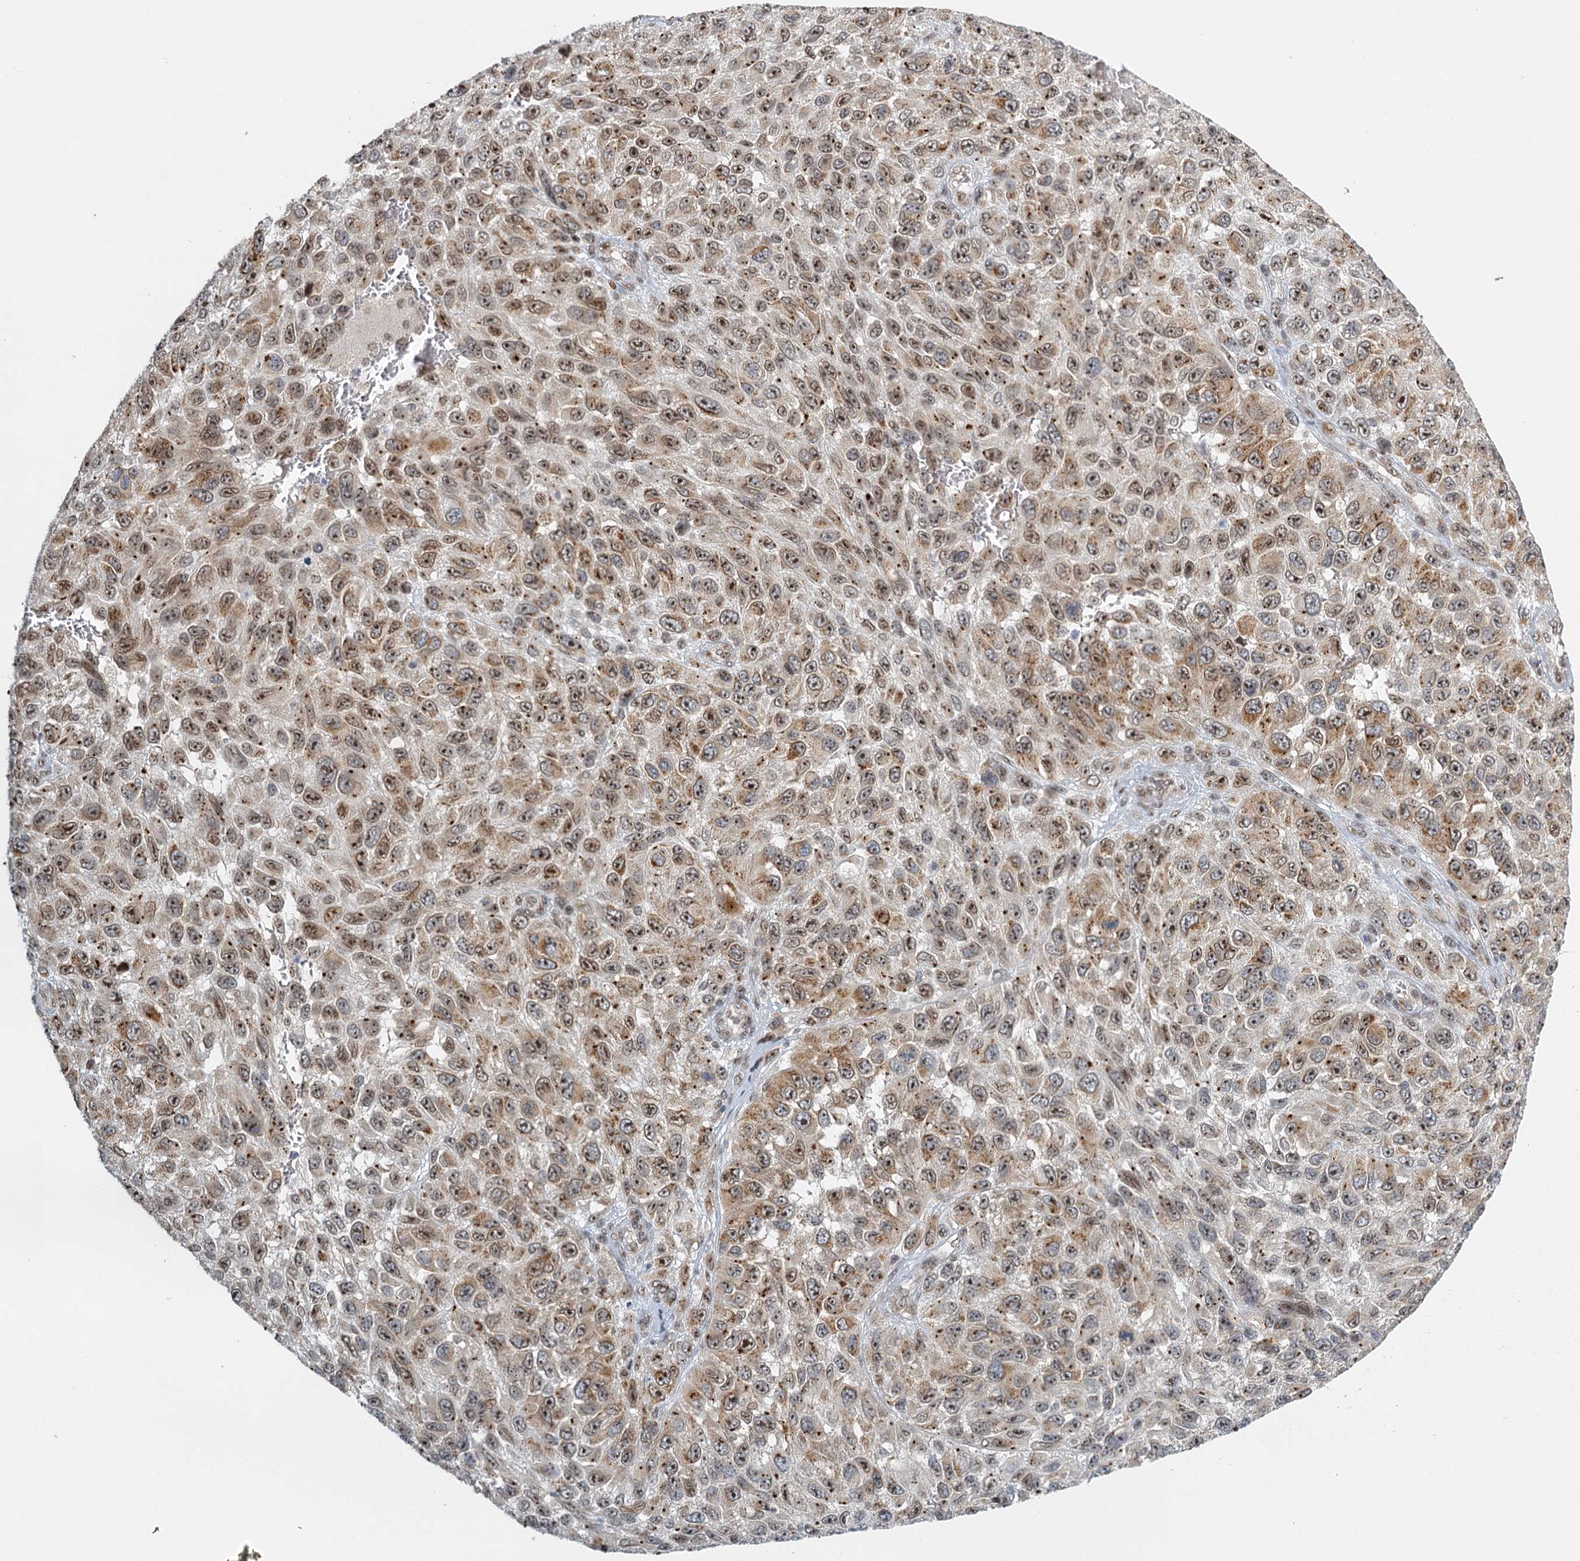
{"staining": {"intensity": "moderate", "quantity": "25%-75%", "location": "cytoplasmic/membranous,nuclear"}, "tissue": "melanoma", "cell_type": "Tumor cells", "image_type": "cancer", "snomed": [{"axis": "morphology", "description": "Normal tissue, NOS"}, {"axis": "morphology", "description": "Malignant melanoma, NOS"}, {"axis": "topography", "description": "Skin"}], "caption": "There is medium levels of moderate cytoplasmic/membranous and nuclear expression in tumor cells of melanoma, as demonstrated by immunohistochemical staining (brown color).", "gene": "TREX1", "patient": {"sex": "female", "age": 96}}